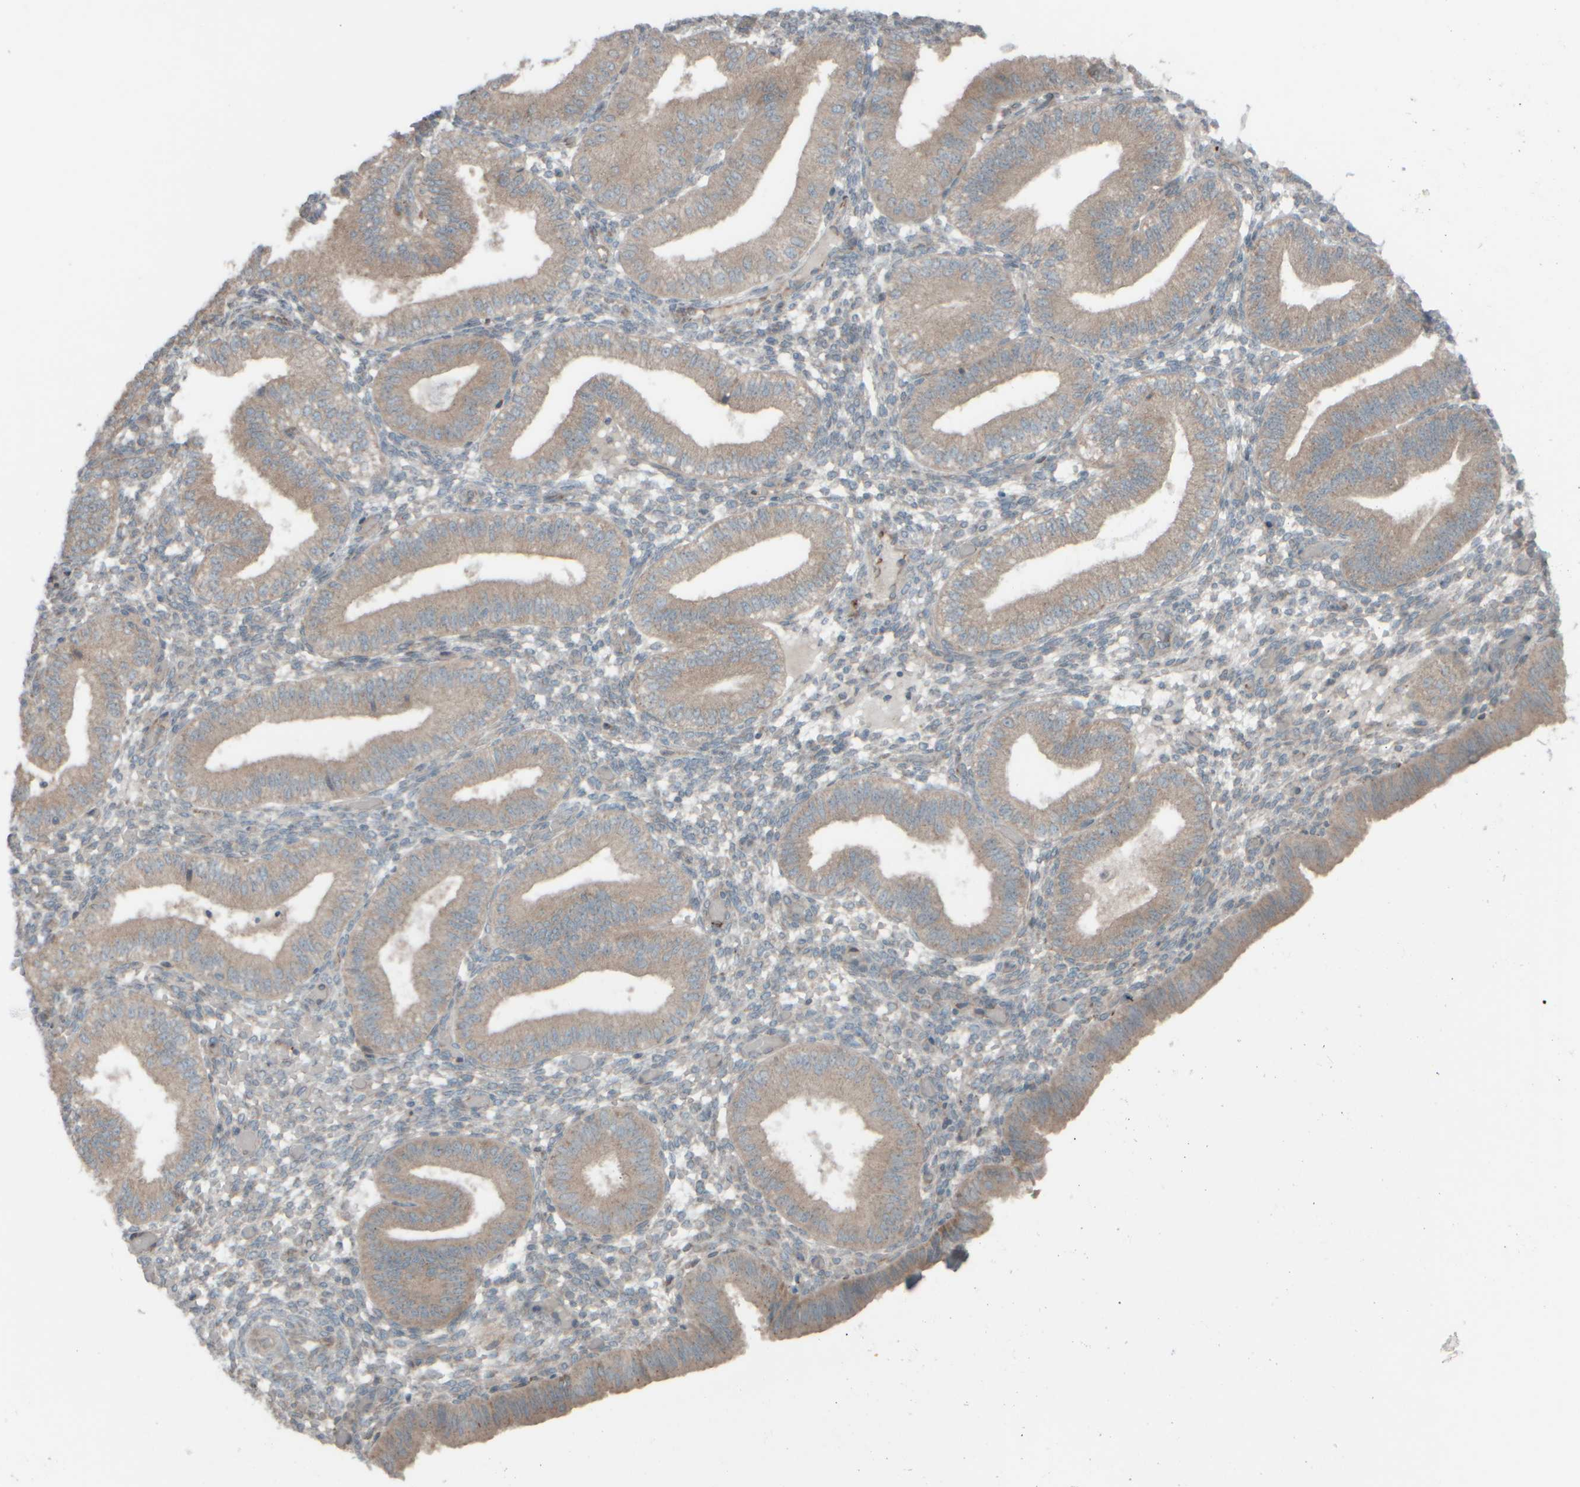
{"staining": {"intensity": "negative", "quantity": "none", "location": "none"}, "tissue": "endometrium", "cell_type": "Cells in endometrial stroma", "image_type": "normal", "snomed": [{"axis": "morphology", "description": "Normal tissue, NOS"}, {"axis": "topography", "description": "Endometrium"}], "caption": "Micrograph shows no significant protein staining in cells in endometrial stroma of unremarkable endometrium. (Stains: DAB (3,3'-diaminobenzidine) immunohistochemistry with hematoxylin counter stain, Microscopy: brightfield microscopy at high magnification).", "gene": "HGS", "patient": {"sex": "female", "age": 39}}